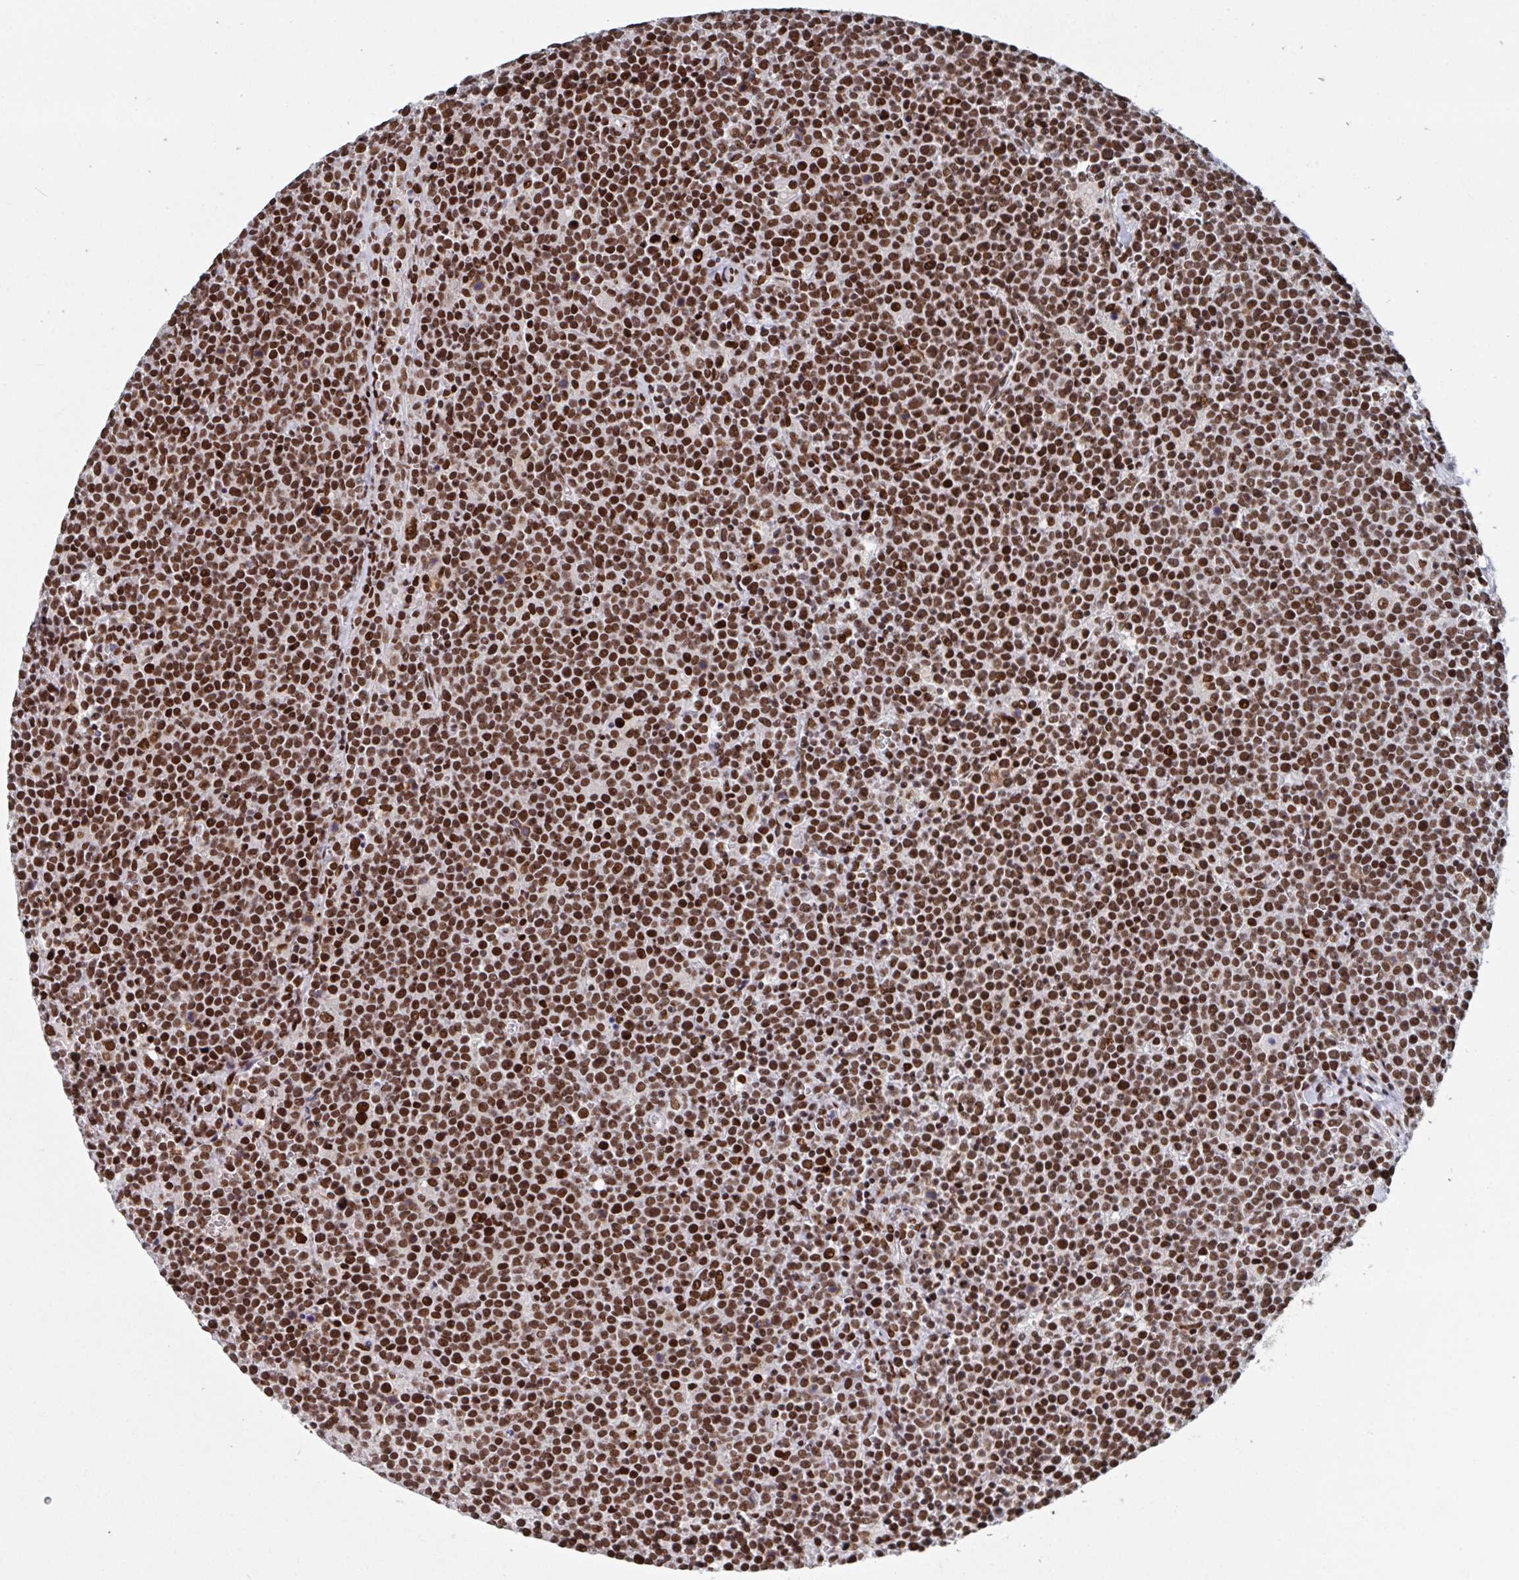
{"staining": {"intensity": "strong", "quantity": ">75%", "location": "nuclear"}, "tissue": "lymphoma", "cell_type": "Tumor cells", "image_type": "cancer", "snomed": [{"axis": "morphology", "description": "Malignant lymphoma, non-Hodgkin's type, High grade"}, {"axis": "topography", "description": "Lymph node"}], "caption": "Strong nuclear protein positivity is identified in about >75% of tumor cells in lymphoma.", "gene": "ZNF607", "patient": {"sex": "male", "age": 61}}